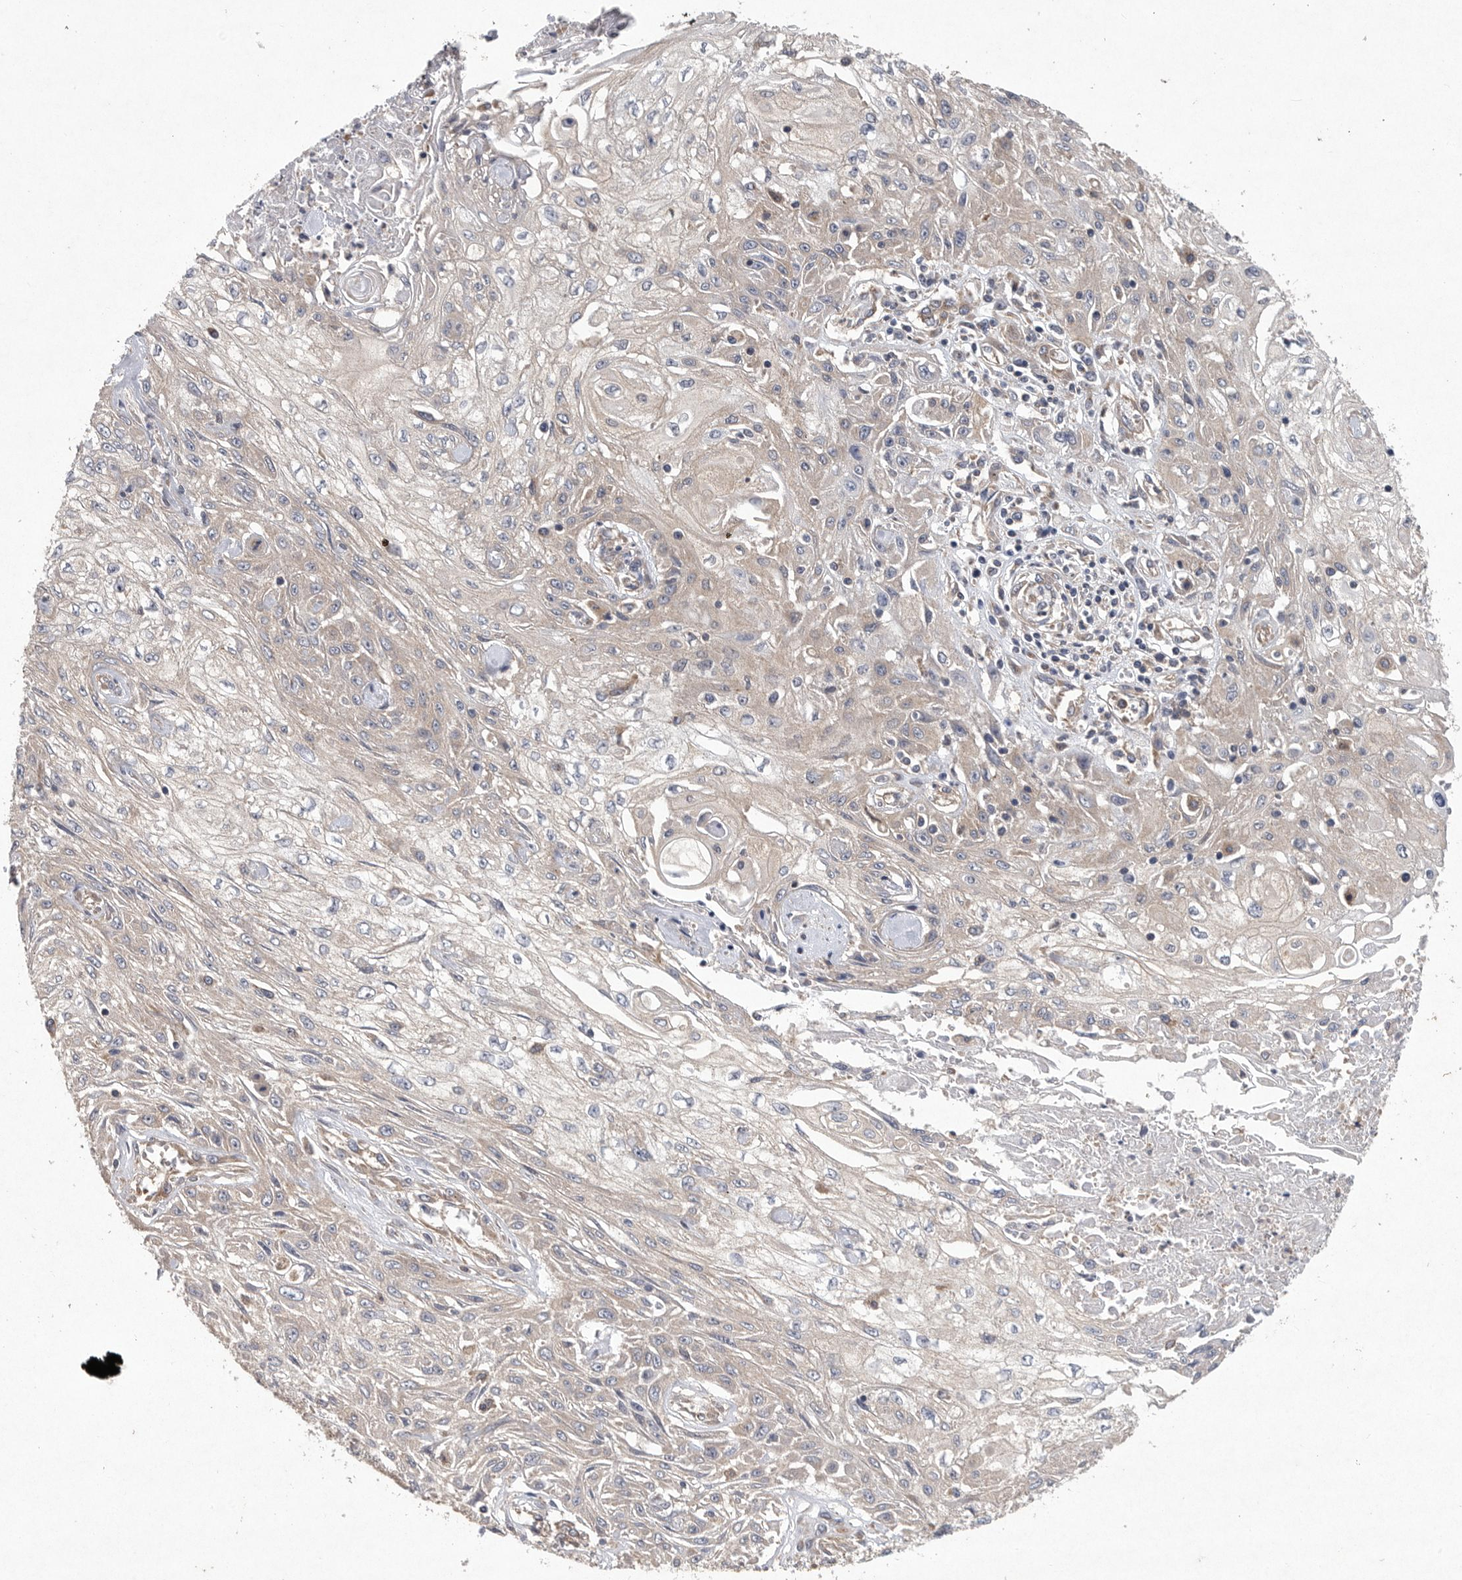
{"staining": {"intensity": "negative", "quantity": "none", "location": "none"}, "tissue": "skin cancer", "cell_type": "Tumor cells", "image_type": "cancer", "snomed": [{"axis": "morphology", "description": "Squamous cell carcinoma, NOS"}, {"axis": "morphology", "description": "Squamous cell carcinoma, metastatic, NOS"}, {"axis": "topography", "description": "Skin"}, {"axis": "topography", "description": "Lymph node"}], "caption": "Protein analysis of squamous cell carcinoma (skin) displays no significant positivity in tumor cells.", "gene": "OXR1", "patient": {"sex": "male", "age": 75}}